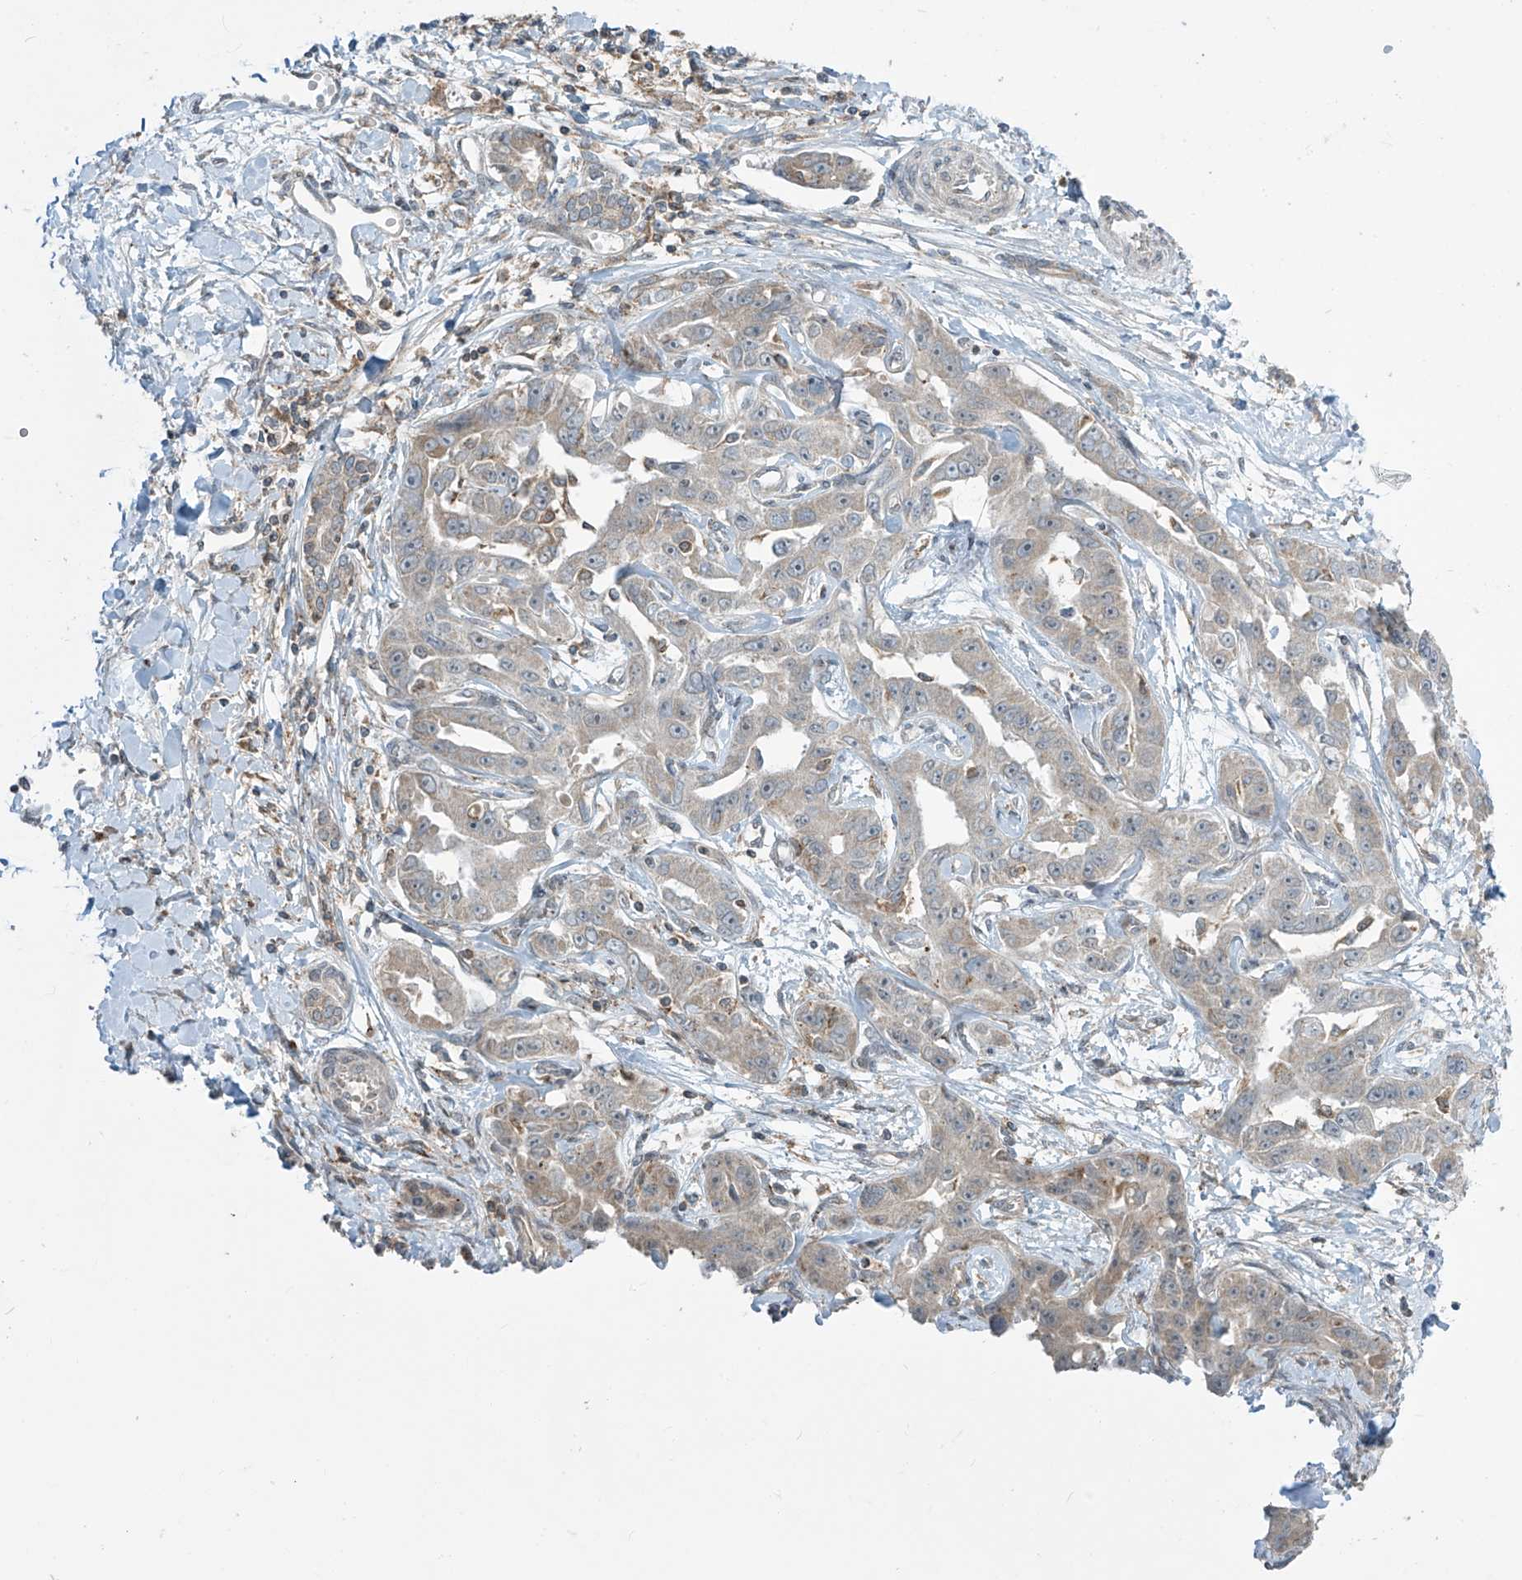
{"staining": {"intensity": "negative", "quantity": "none", "location": "none"}, "tissue": "liver cancer", "cell_type": "Tumor cells", "image_type": "cancer", "snomed": [{"axis": "morphology", "description": "Cholangiocarcinoma"}, {"axis": "topography", "description": "Liver"}], "caption": "Human liver cancer stained for a protein using immunohistochemistry reveals no staining in tumor cells.", "gene": "PARVG", "patient": {"sex": "male", "age": 59}}